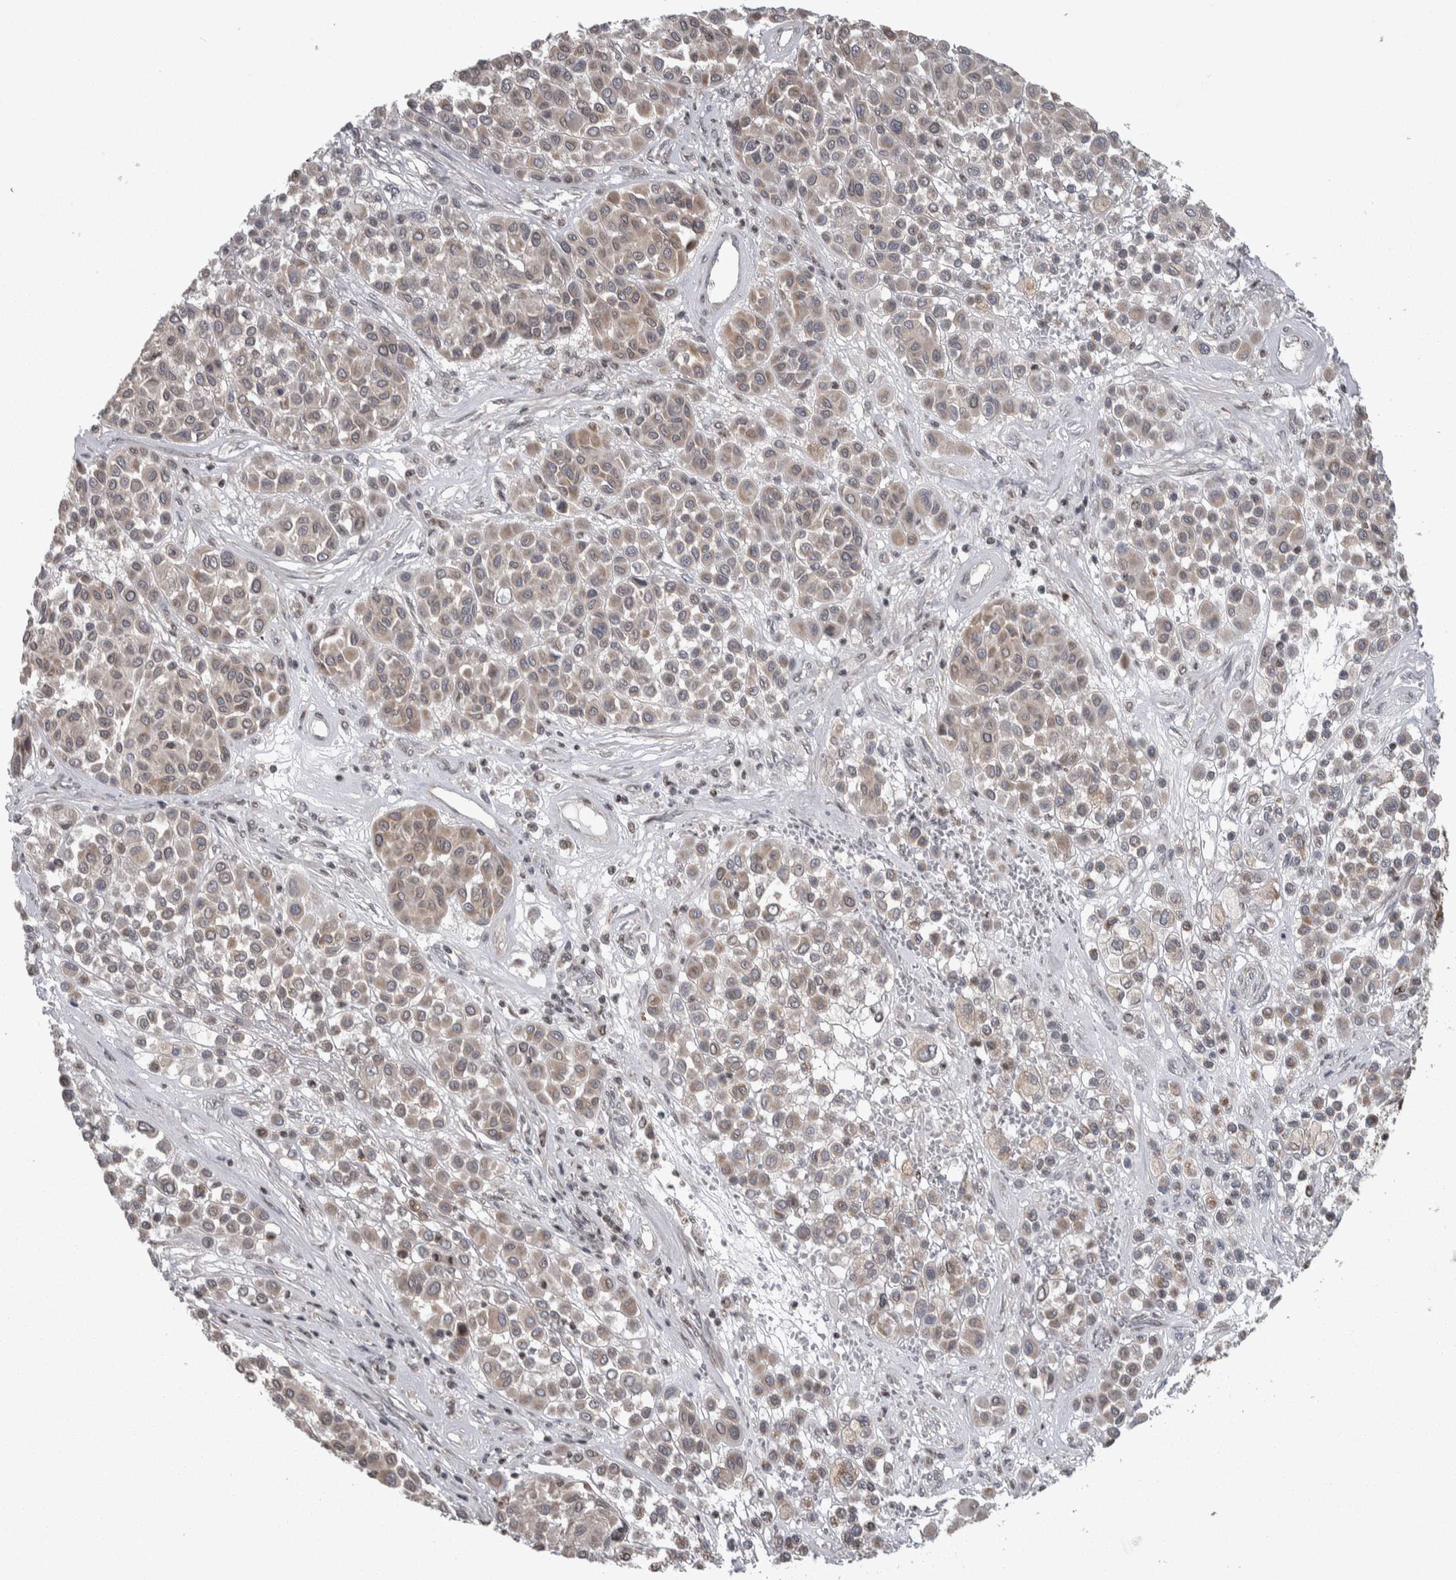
{"staining": {"intensity": "weak", "quantity": ">75%", "location": "cytoplasmic/membranous"}, "tissue": "melanoma", "cell_type": "Tumor cells", "image_type": "cancer", "snomed": [{"axis": "morphology", "description": "Malignant melanoma, Metastatic site"}, {"axis": "topography", "description": "Soft tissue"}], "caption": "A brown stain shows weak cytoplasmic/membranous positivity of a protein in melanoma tumor cells. (Stains: DAB (3,3'-diaminobenzidine) in brown, nuclei in blue, Microscopy: brightfield microscopy at high magnification).", "gene": "CWC27", "patient": {"sex": "male", "age": 41}}